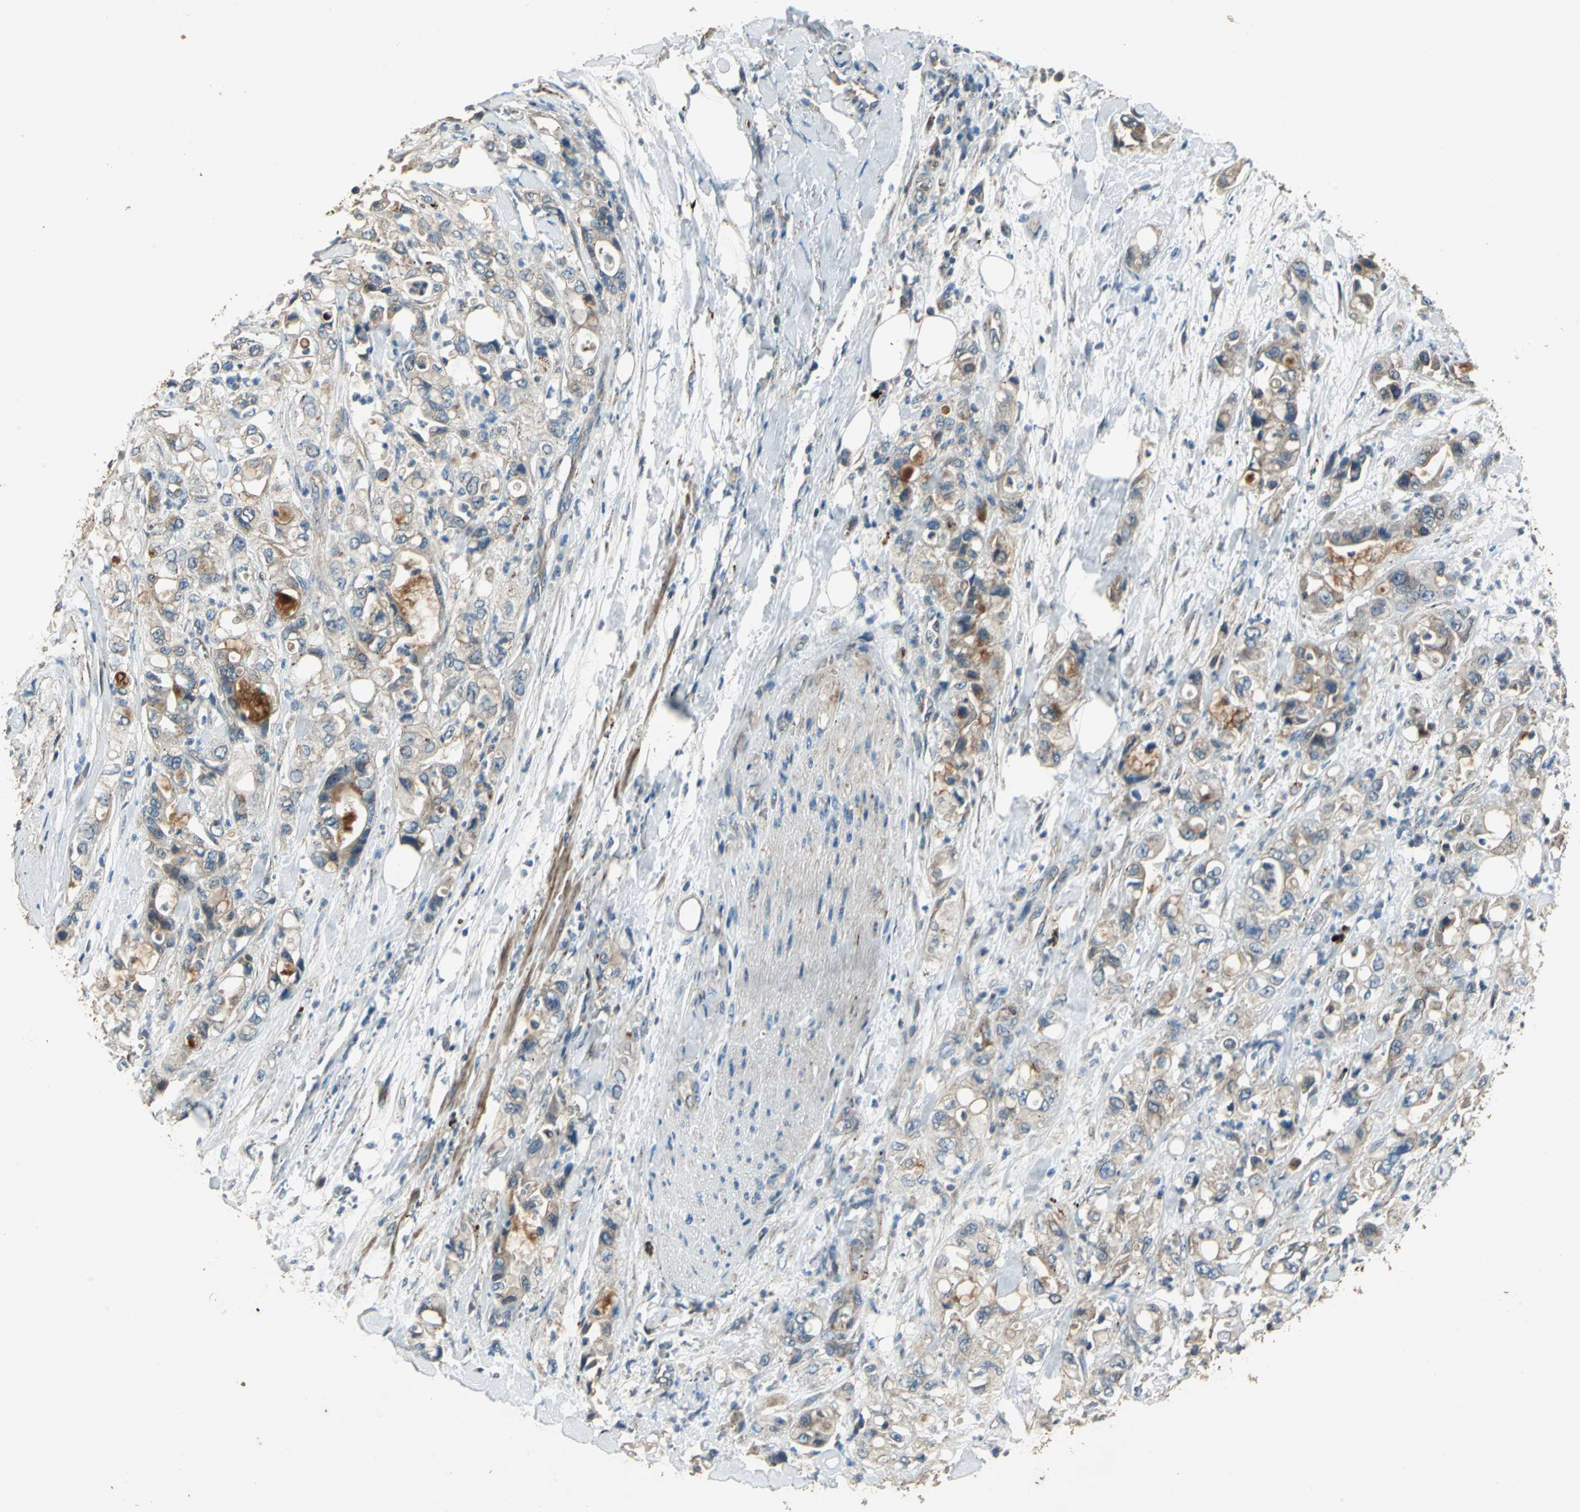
{"staining": {"intensity": "moderate", "quantity": ">75%", "location": "cytoplasmic/membranous"}, "tissue": "pancreatic cancer", "cell_type": "Tumor cells", "image_type": "cancer", "snomed": [{"axis": "morphology", "description": "Adenocarcinoma, NOS"}, {"axis": "topography", "description": "Pancreas"}], "caption": "IHC histopathology image of human pancreatic adenocarcinoma stained for a protein (brown), which exhibits medium levels of moderate cytoplasmic/membranous positivity in about >75% of tumor cells.", "gene": "POLRMT", "patient": {"sex": "male", "age": 70}}